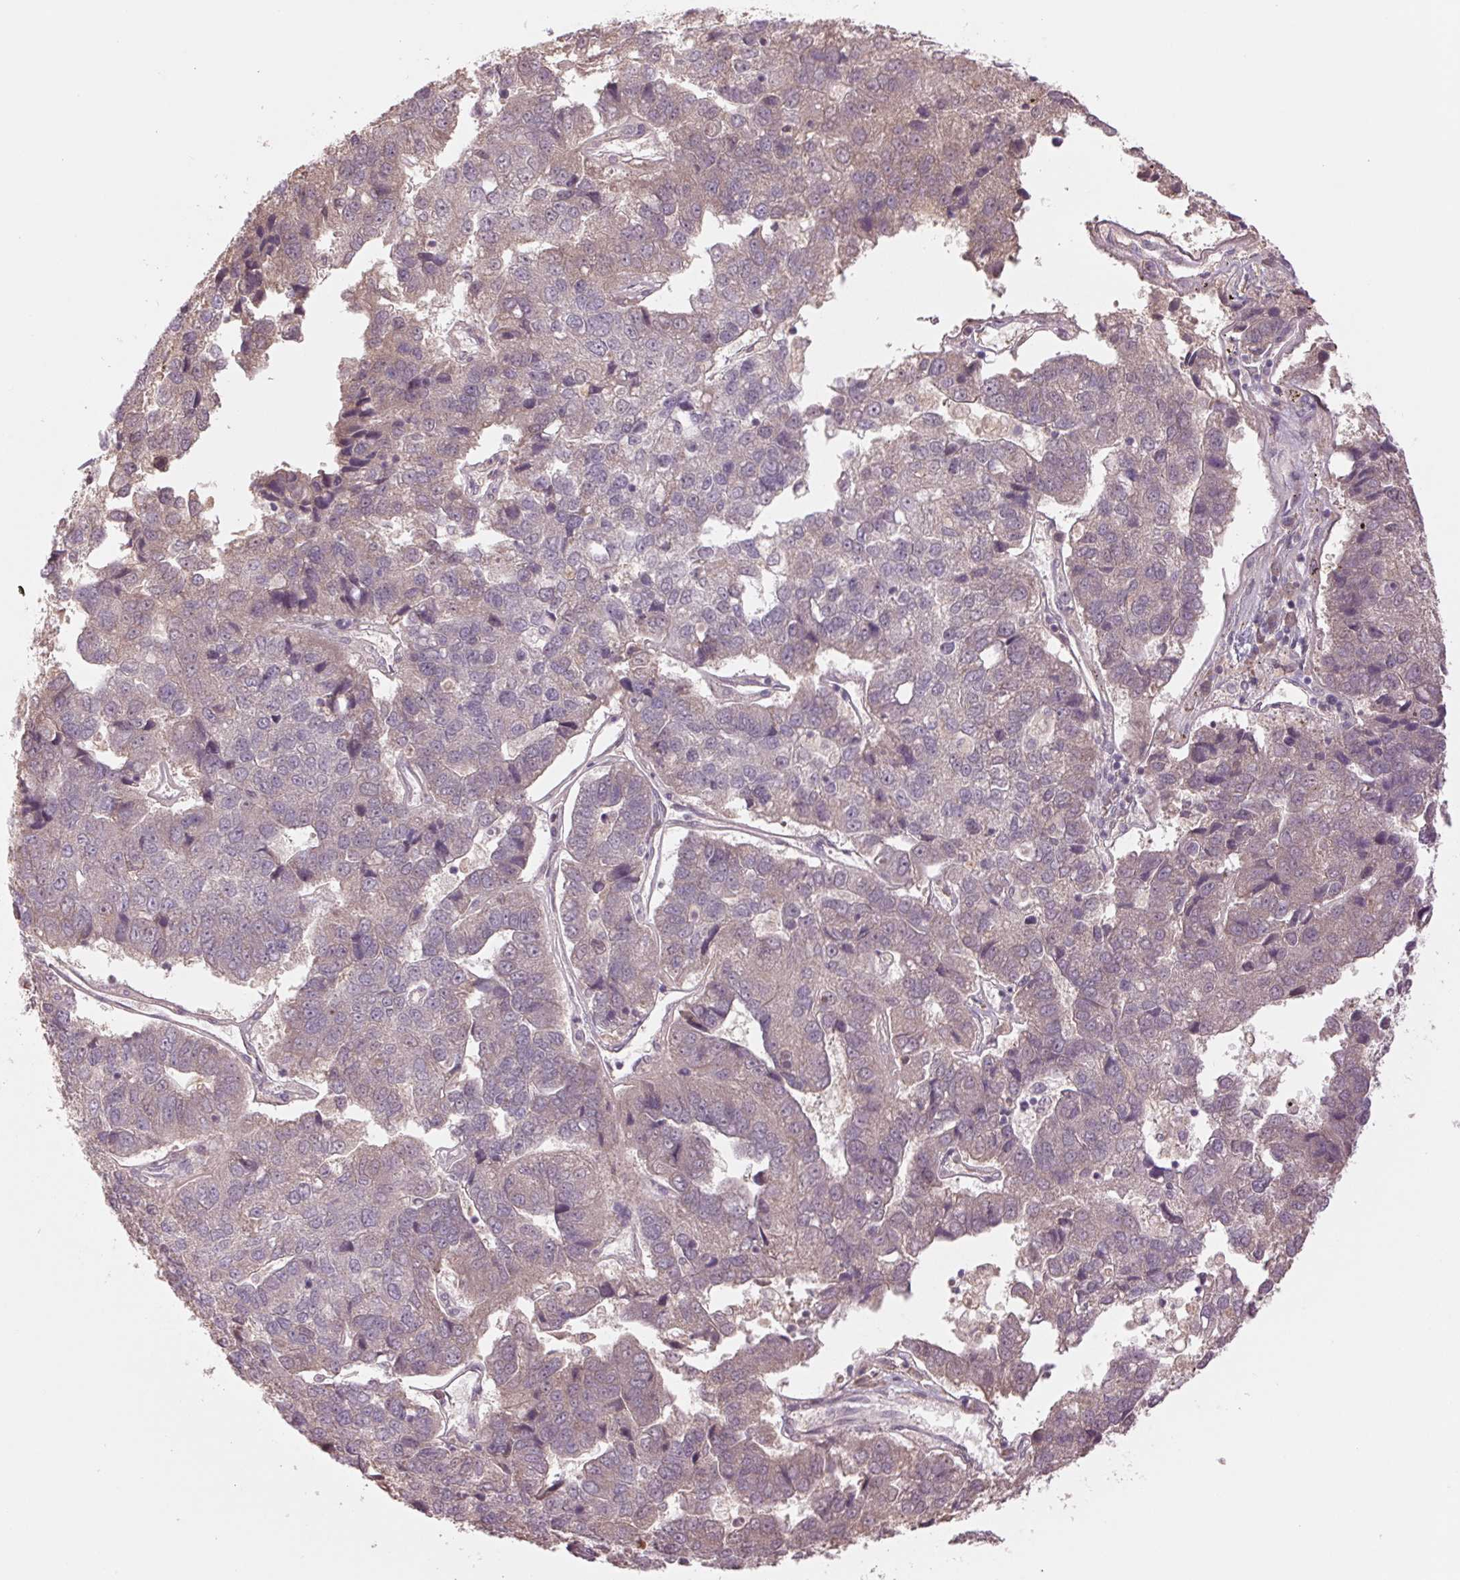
{"staining": {"intensity": "negative", "quantity": "none", "location": "none"}, "tissue": "pancreatic cancer", "cell_type": "Tumor cells", "image_type": "cancer", "snomed": [{"axis": "morphology", "description": "Adenocarcinoma, NOS"}, {"axis": "topography", "description": "Pancreas"}], "caption": "Adenocarcinoma (pancreatic) stained for a protein using IHC demonstrates no staining tumor cells.", "gene": "PPIA", "patient": {"sex": "female", "age": 61}}